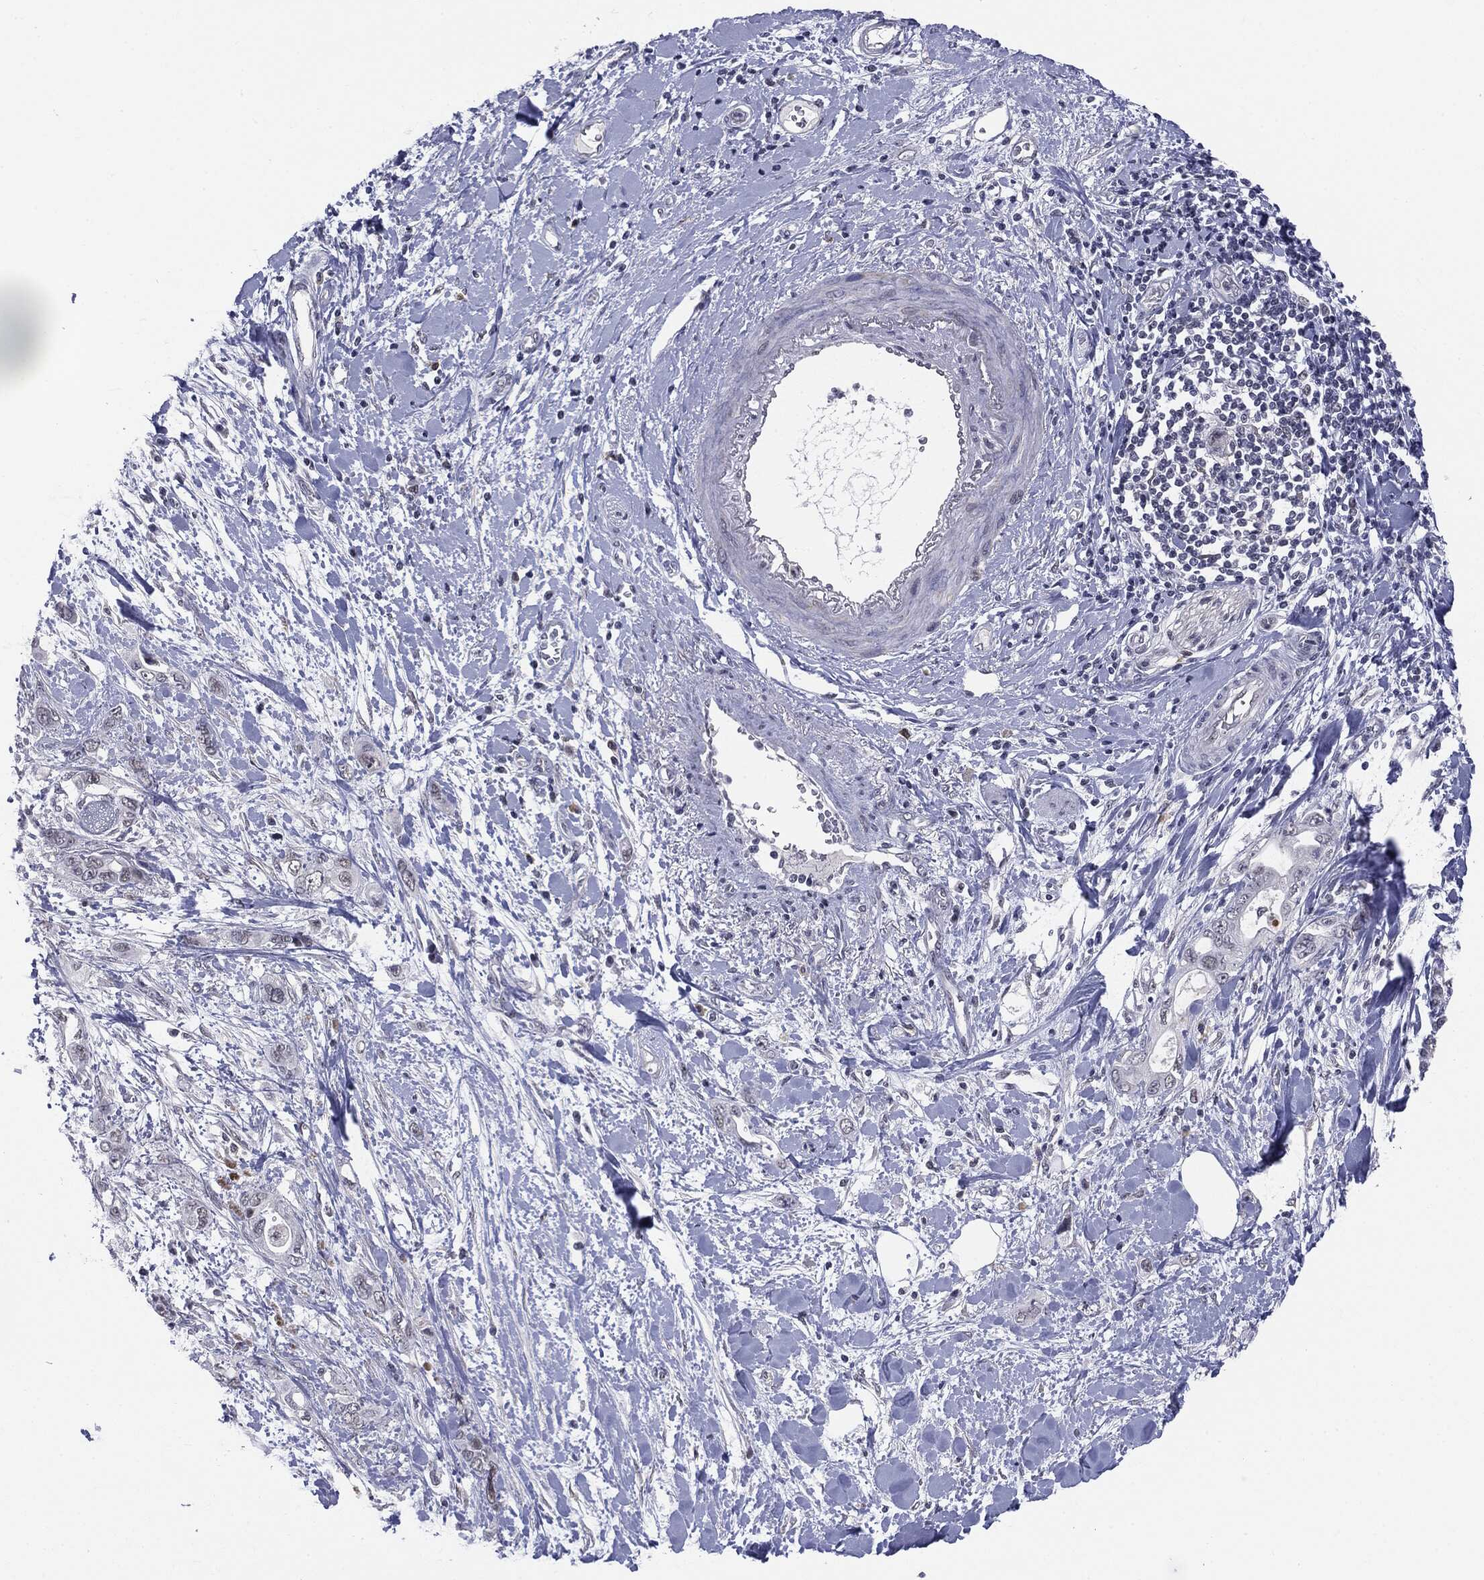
{"staining": {"intensity": "negative", "quantity": "none", "location": "none"}, "tissue": "pancreatic cancer", "cell_type": "Tumor cells", "image_type": "cancer", "snomed": [{"axis": "morphology", "description": "Adenocarcinoma, NOS"}, {"axis": "topography", "description": "Pancreas"}], "caption": "Immunohistochemical staining of human pancreatic adenocarcinoma reveals no significant expression in tumor cells.", "gene": "SLC5A5", "patient": {"sex": "female", "age": 56}}